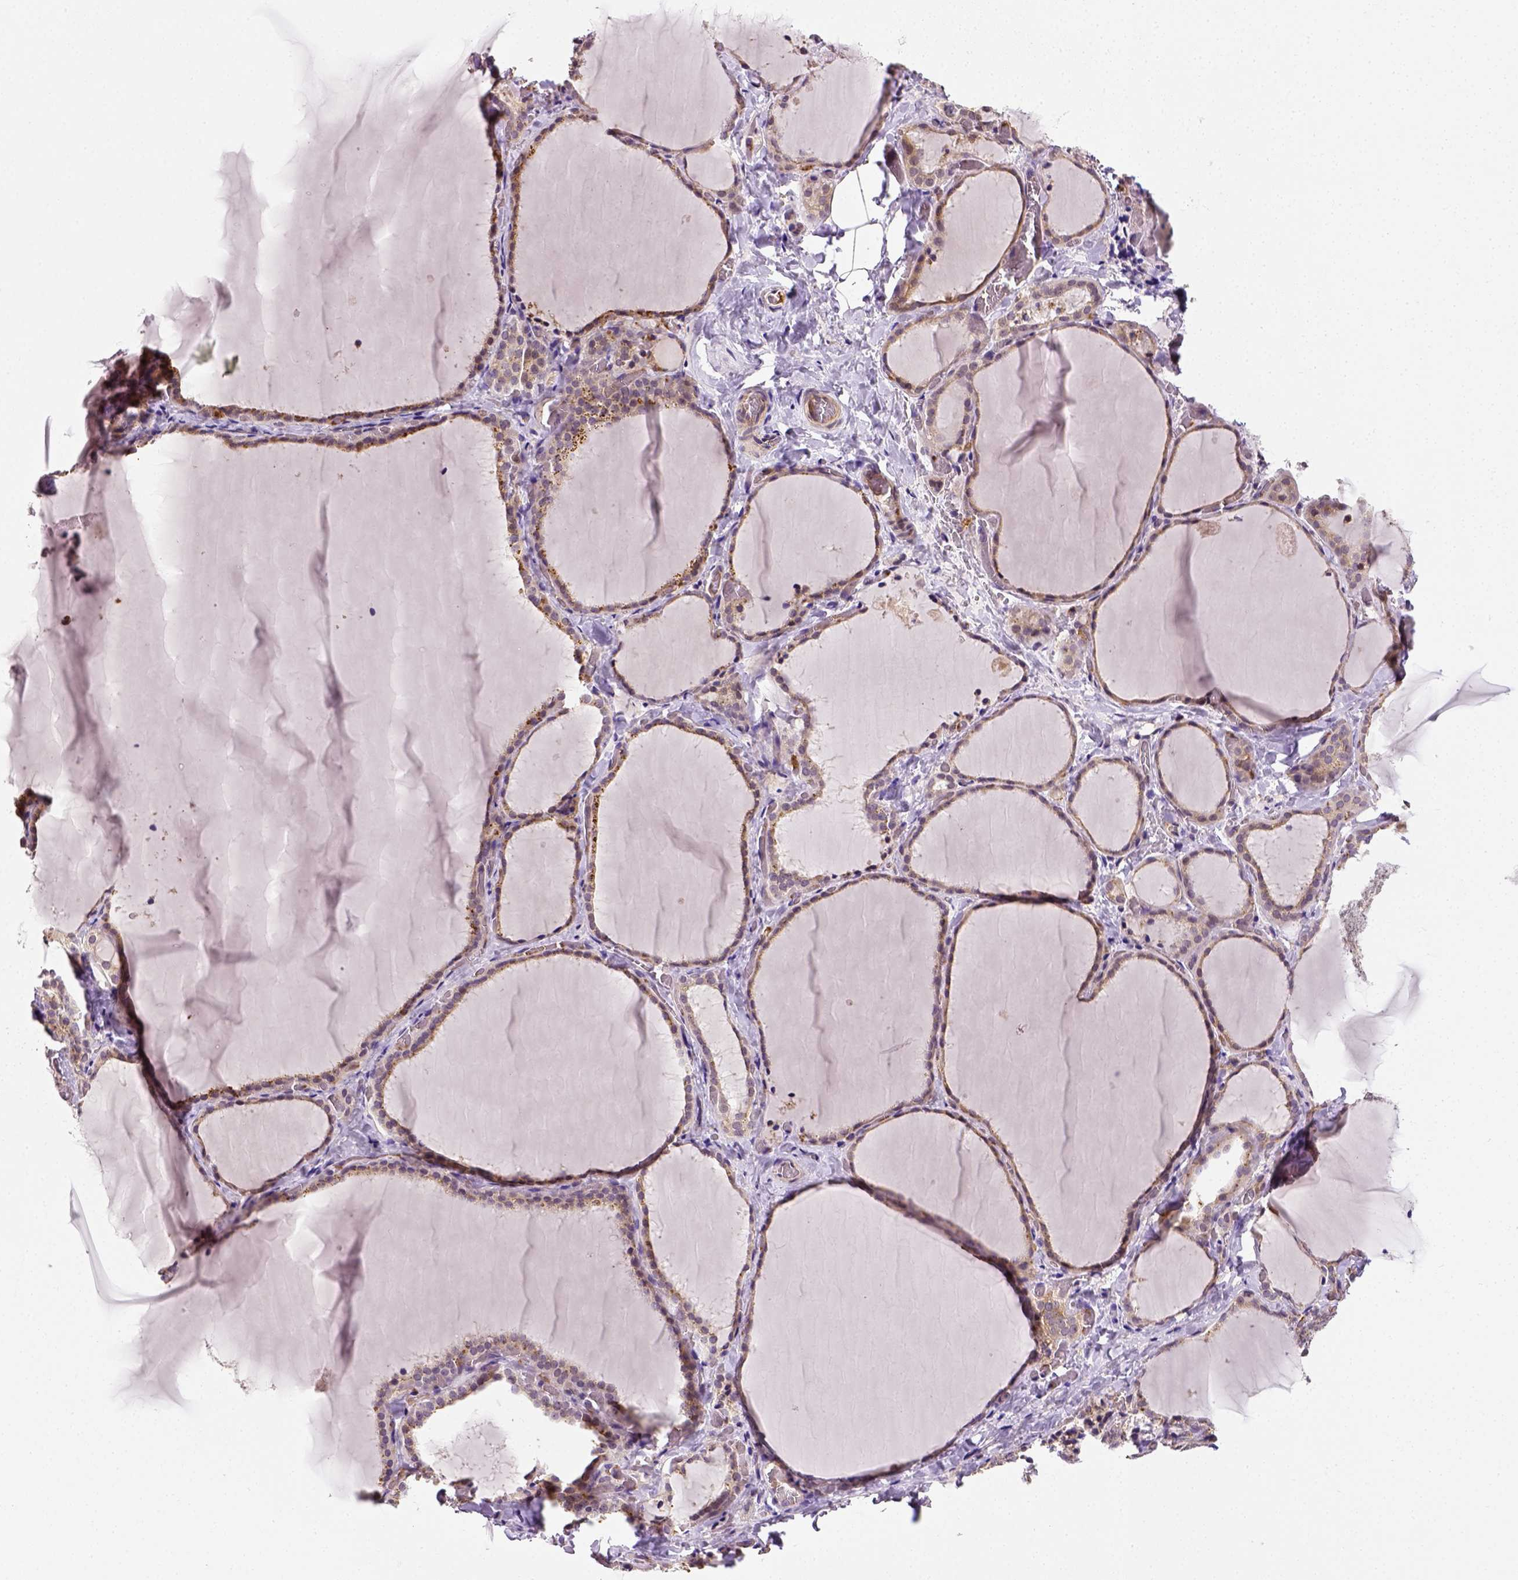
{"staining": {"intensity": "weak", "quantity": "<25%", "location": "cytoplasmic/membranous"}, "tissue": "thyroid gland", "cell_type": "Glandular cells", "image_type": "normal", "snomed": [{"axis": "morphology", "description": "Normal tissue, NOS"}, {"axis": "topography", "description": "Thyroid gland"}], "caption": "There is no significant positivity in glandular cells of thyroid gland. Brightfield microscopy of immunohistochemistry stained with DAB (3,3'-diaminobenzidine) (brown) and hematoxylin (blue), captured at high magnification.", "gene": "MATK", "patient": {"sex": "female", "age": 22}}